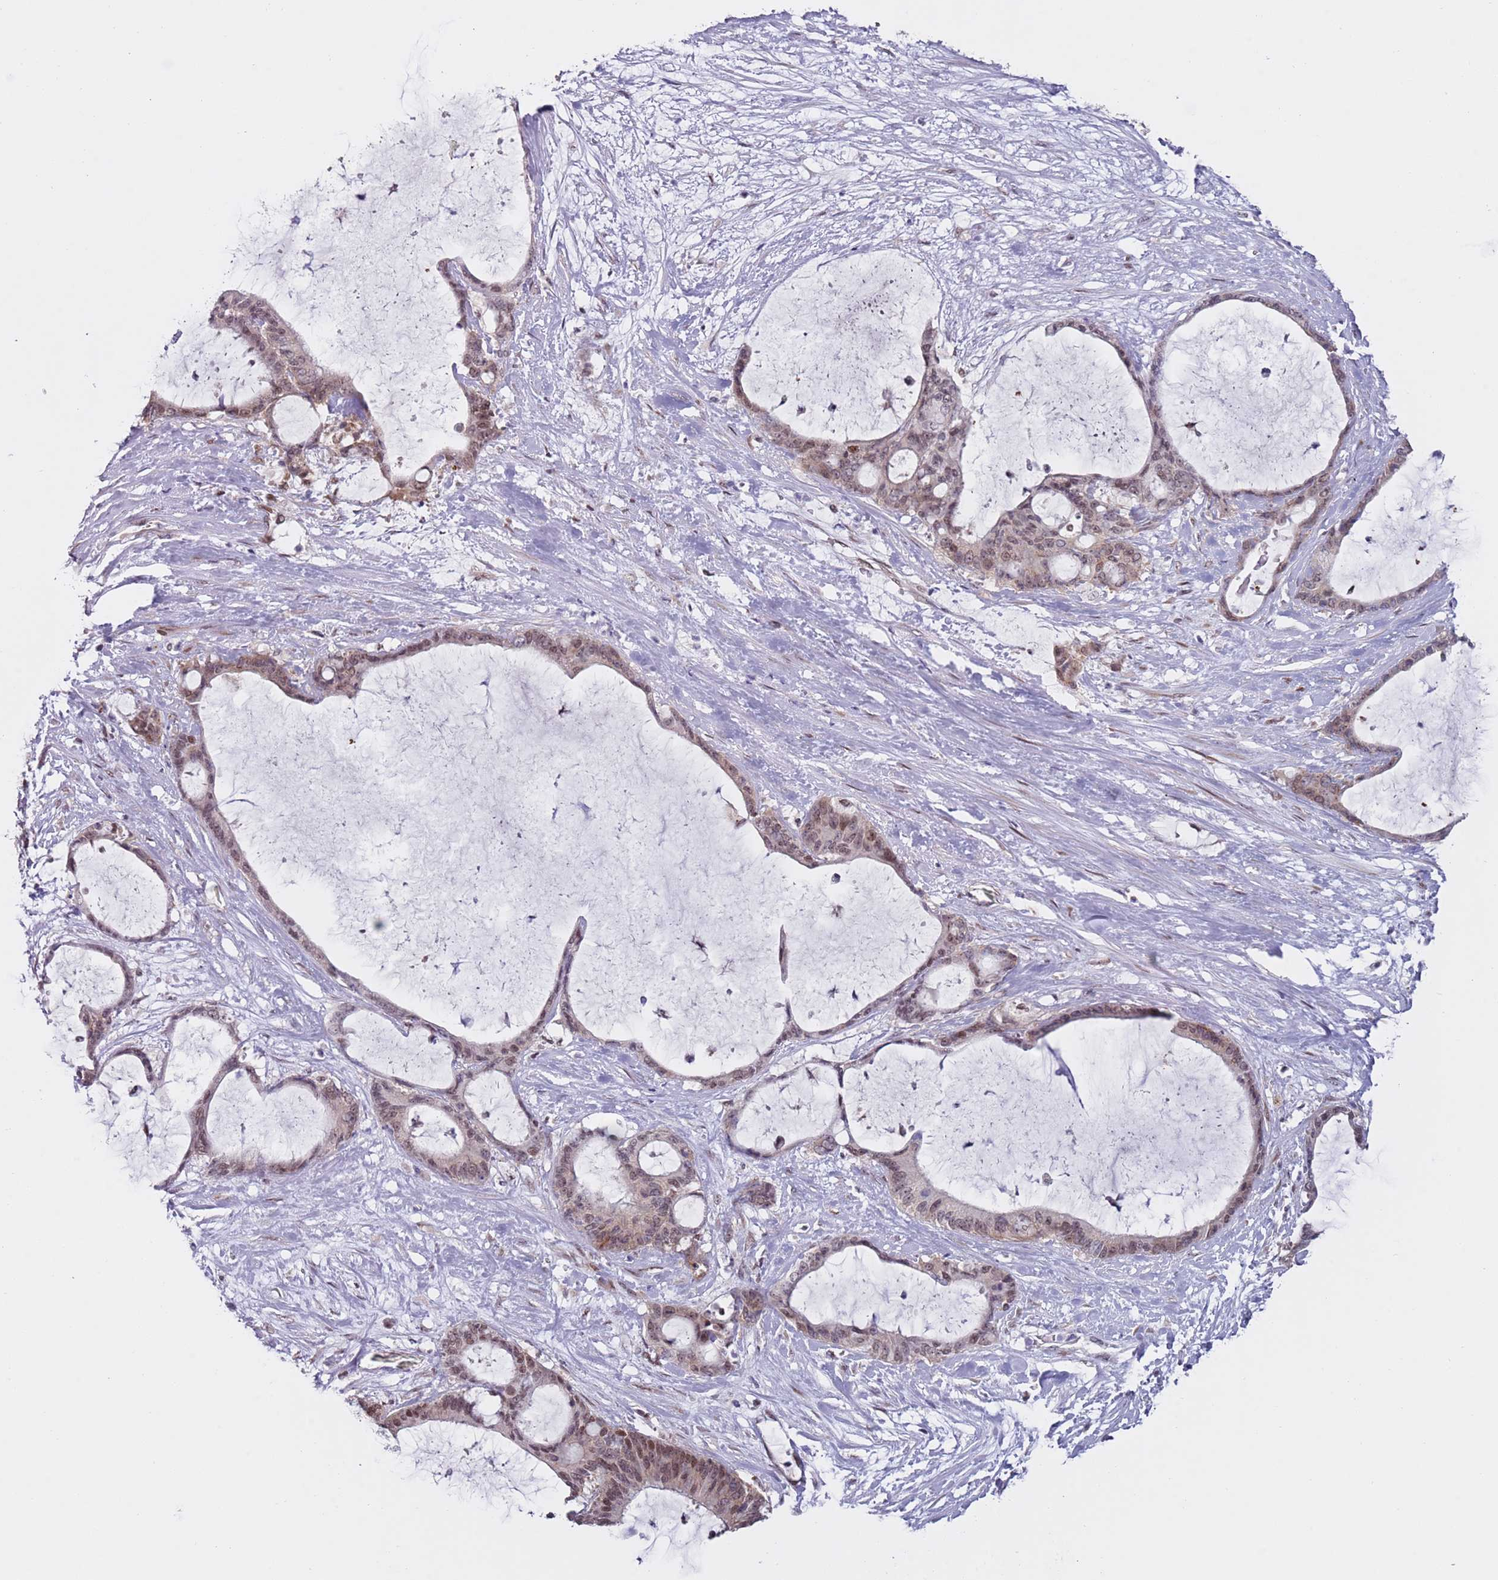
{"staining": {"intensity": "moderate", "quantity": "25%-75%", "location": "nuclear"}, "tissue": "liver cancer", "cell_type": "Tumor cells", "image_type": "cancer", "snomed": [{"axis": "morphology", "description": "Normal tissue, NOS"}, {"axis": "morphology", "description": "Cholangiocarcinoma"}, {"axis": "topography", "description": "Liver"}, {"axis": "topography", "description": "Peripheral nerve tissue"}], "caption": "Liver cancer was stained to show a protein in brown. There is medium levels of moderate nuclear positivity in about 25%-75% of tumor cells.", "gene": "SLC25A32", "patient": {"sex": "female", "age": 73}}